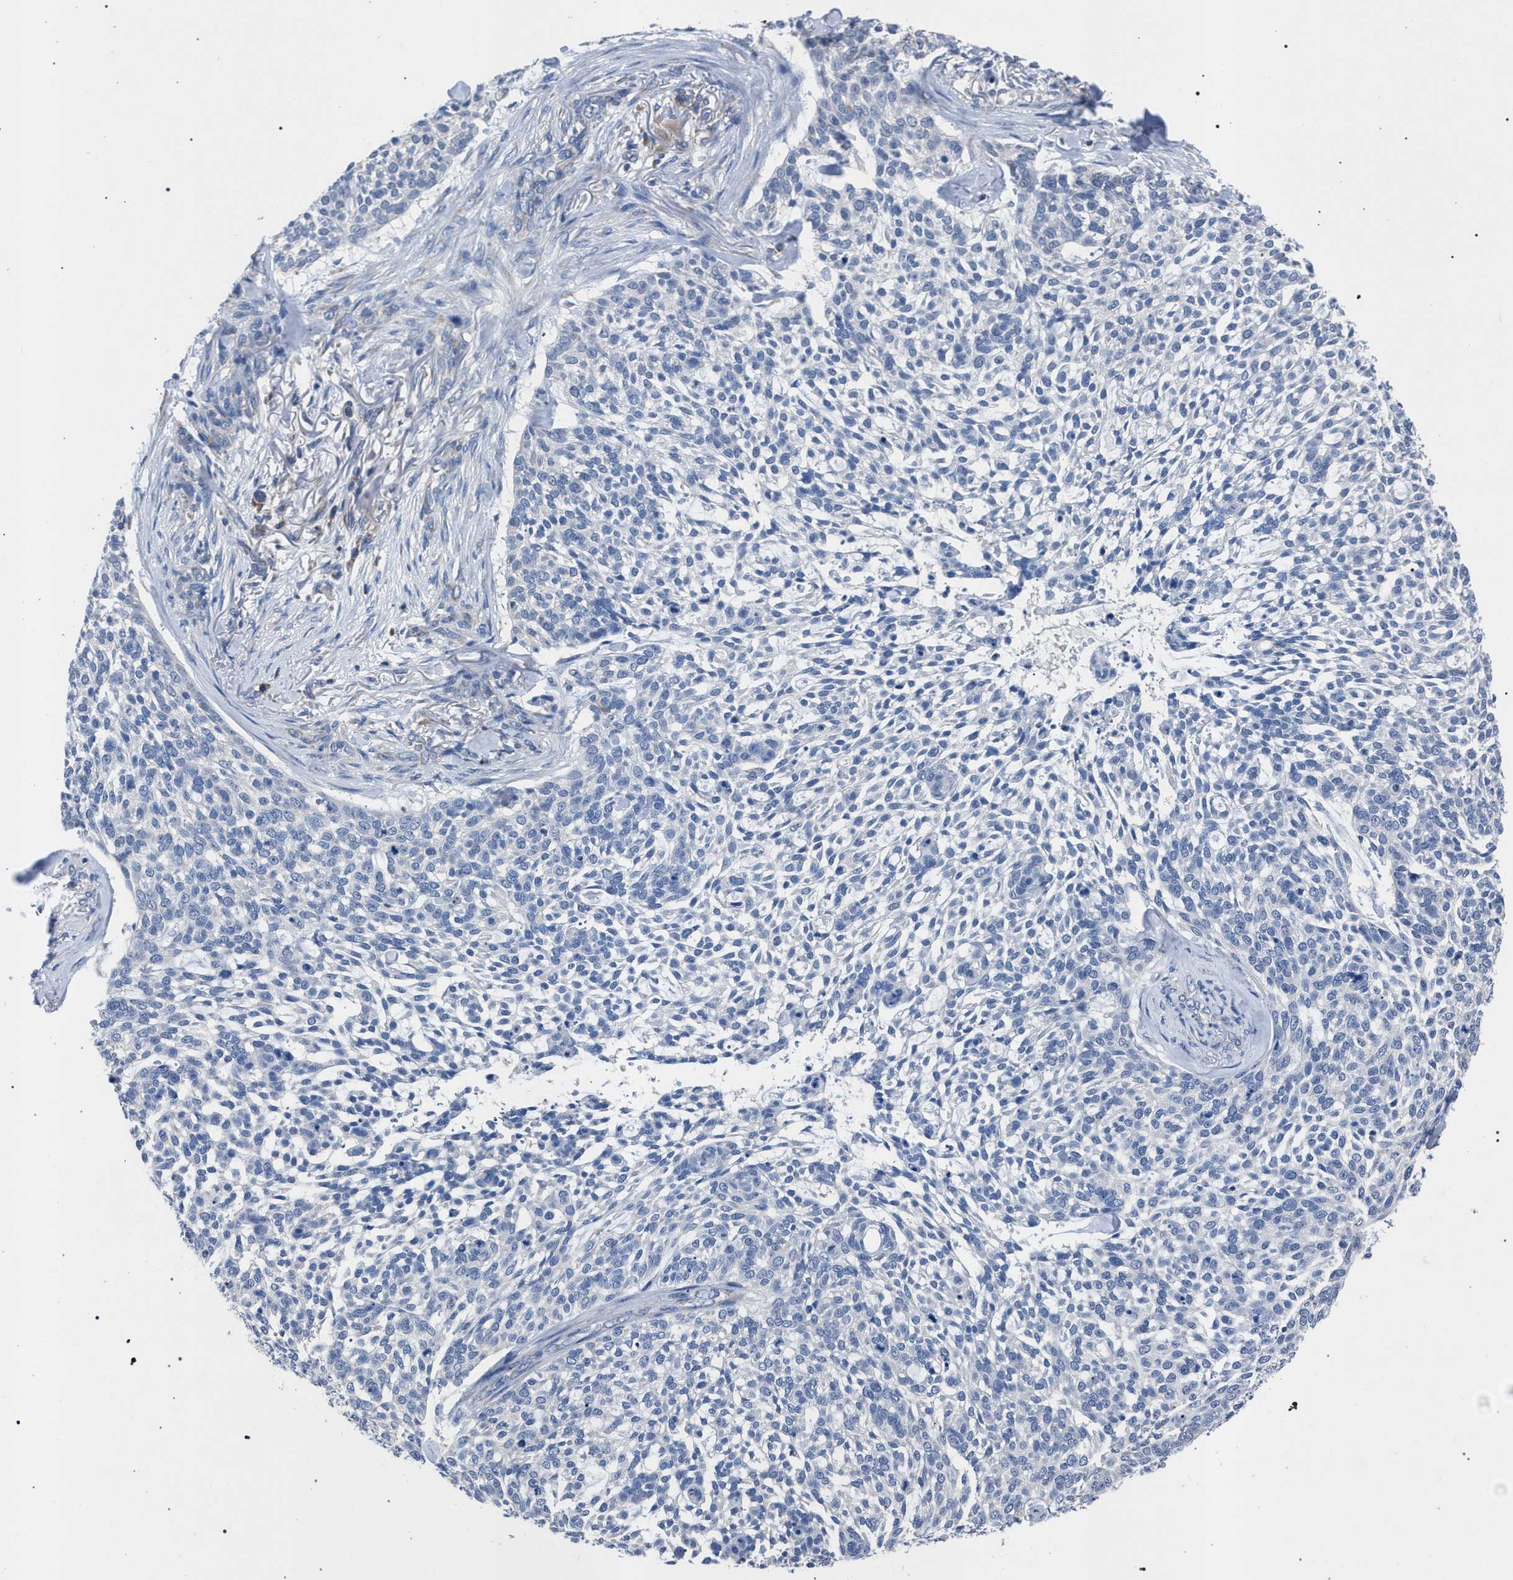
{"staining": {"intensity": "negative", "quantity": "none", "location": "none"}, "tissue": "skin cancer", "cell_type": "Tumor cells", "image_type": "cancer", "snomed": [{"axis": "morphology", "description": "Basal cell carcinoma"}, {"axis": "topography", "description": "Skin"}], "caption": "Tumor cells show no significant protein expression in skin basal cell carcinoma.", "gene": "CRYZ", "patient": {"sex": "female", "age": 64}}